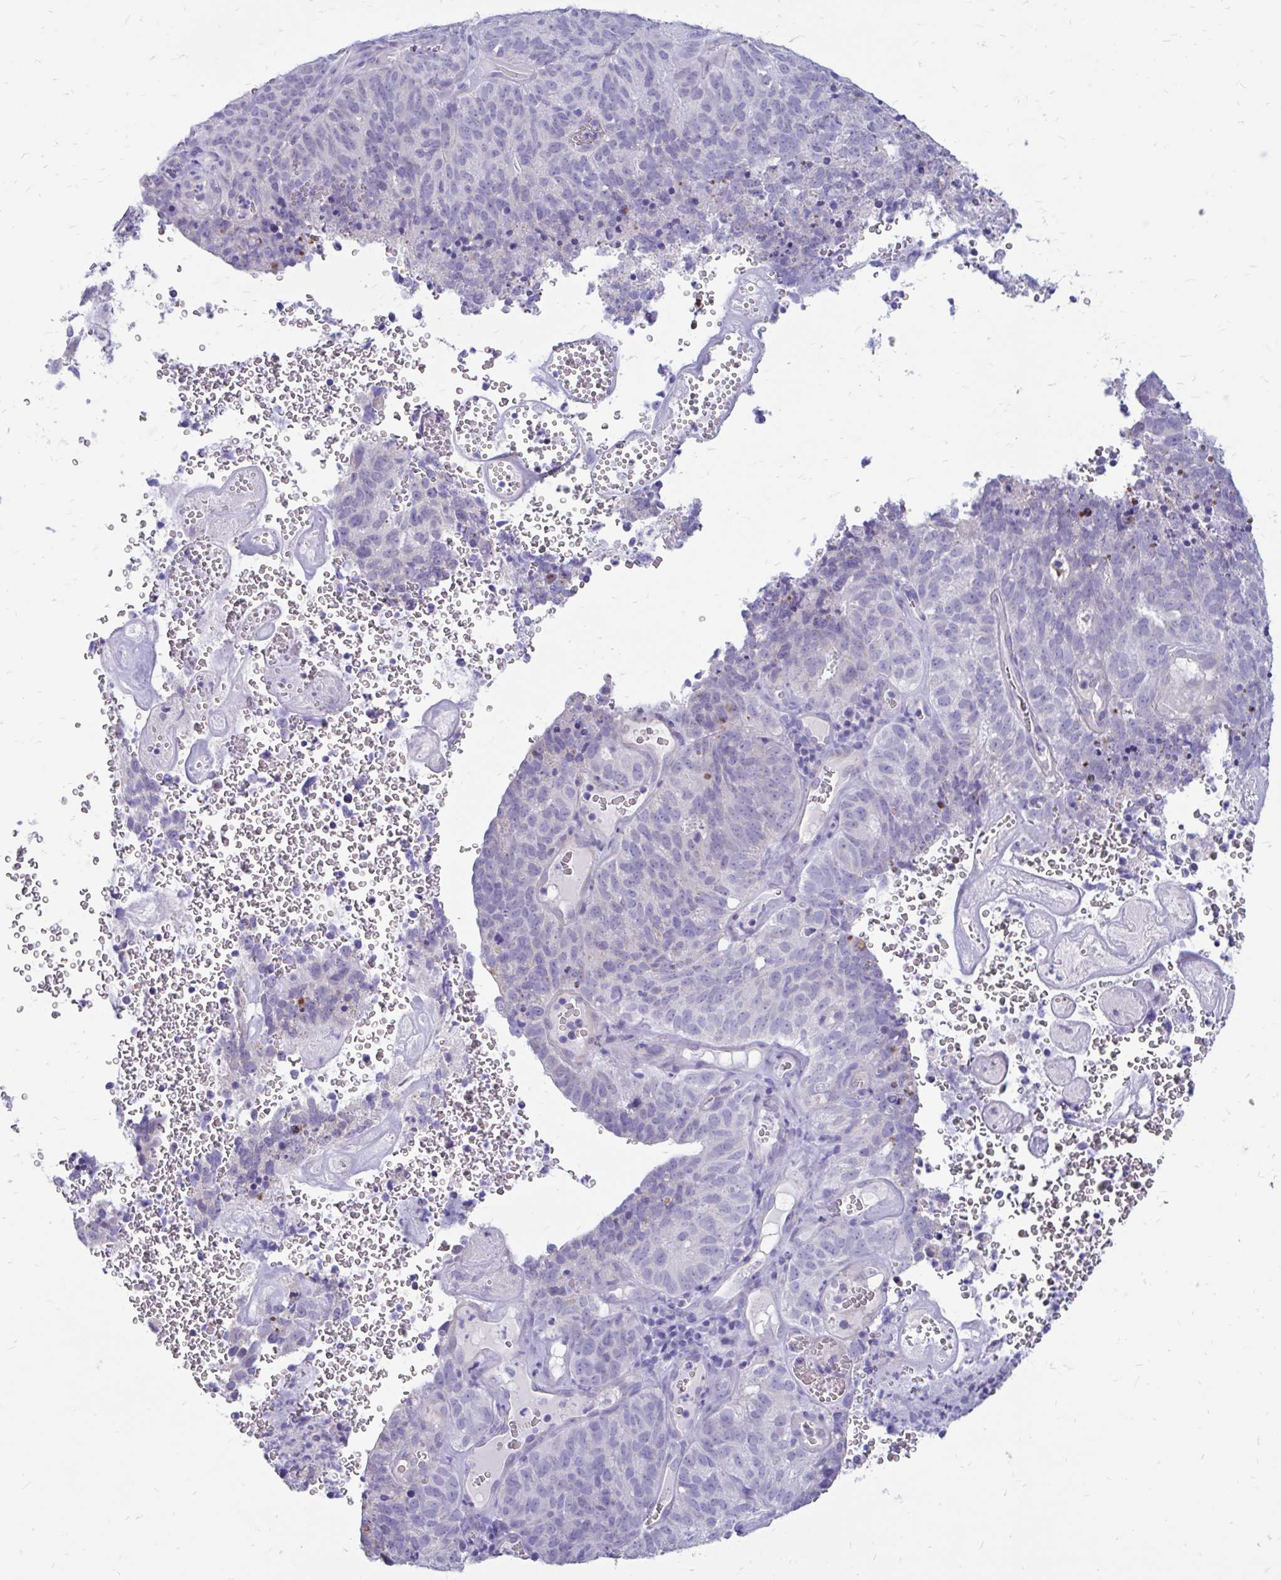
{"staining": {"intensity": "negative", "quantity": "none", "location": "none"}, "tissue": "cervical cancer", "cell_type": "Tumor cells", "image_type": "cancer", "snomed": [{"axis": "morphology", "description": "Adenocarcinoma, NOS"}, {"axis": "topography", "description": "Cervix"}], "caption": "The immunohistochemistry photomicrograph has no significant staining in tumor cells of adenocarcinoma (cervical) tissue.", "gene": "IGSF5", "patient": {"sex": "female", "age": 38}}